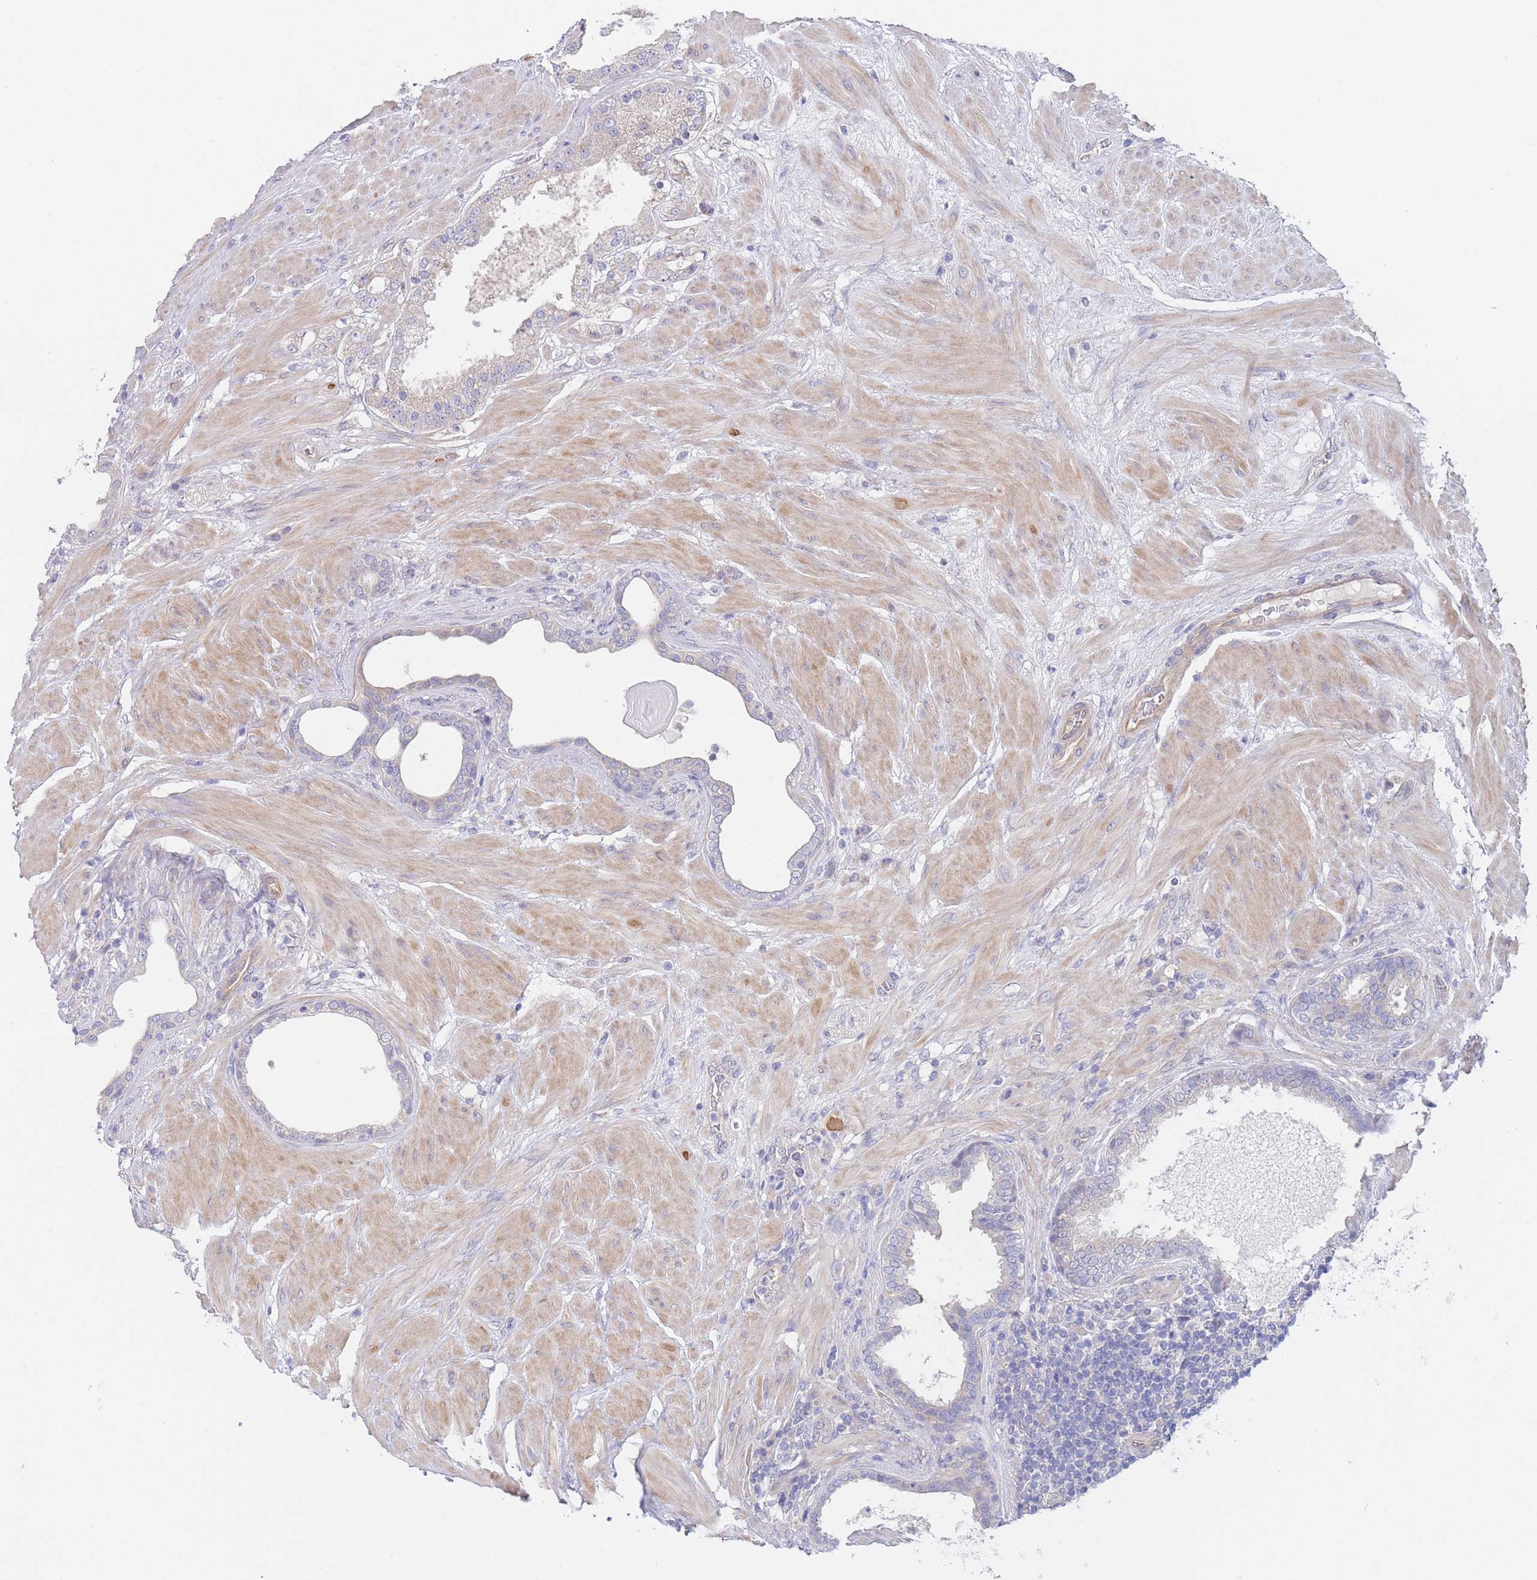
{"staining": {"intensity": "negative", "quantity": "none", "location": "none"}, "tissue": "prostate cancer", "cell_type": "Tumor cells", "image_type": "cancer", "snomed": [{"axis": "morphology", "description": "Adenocarcinoma, High grade"}, {"axis": "topography", "description": "Prostate"}], "caption": "The photomicrograph demonstrates no significant positivity in tumor cells of prostate cancer (adenocarcinoma (high-grade)). (DAB (3,3'-diaminobenzidine) immunohistochemistry, high magnification).", "gene": "ZNF281", "patient": {"sex": "male", "age": 68}}